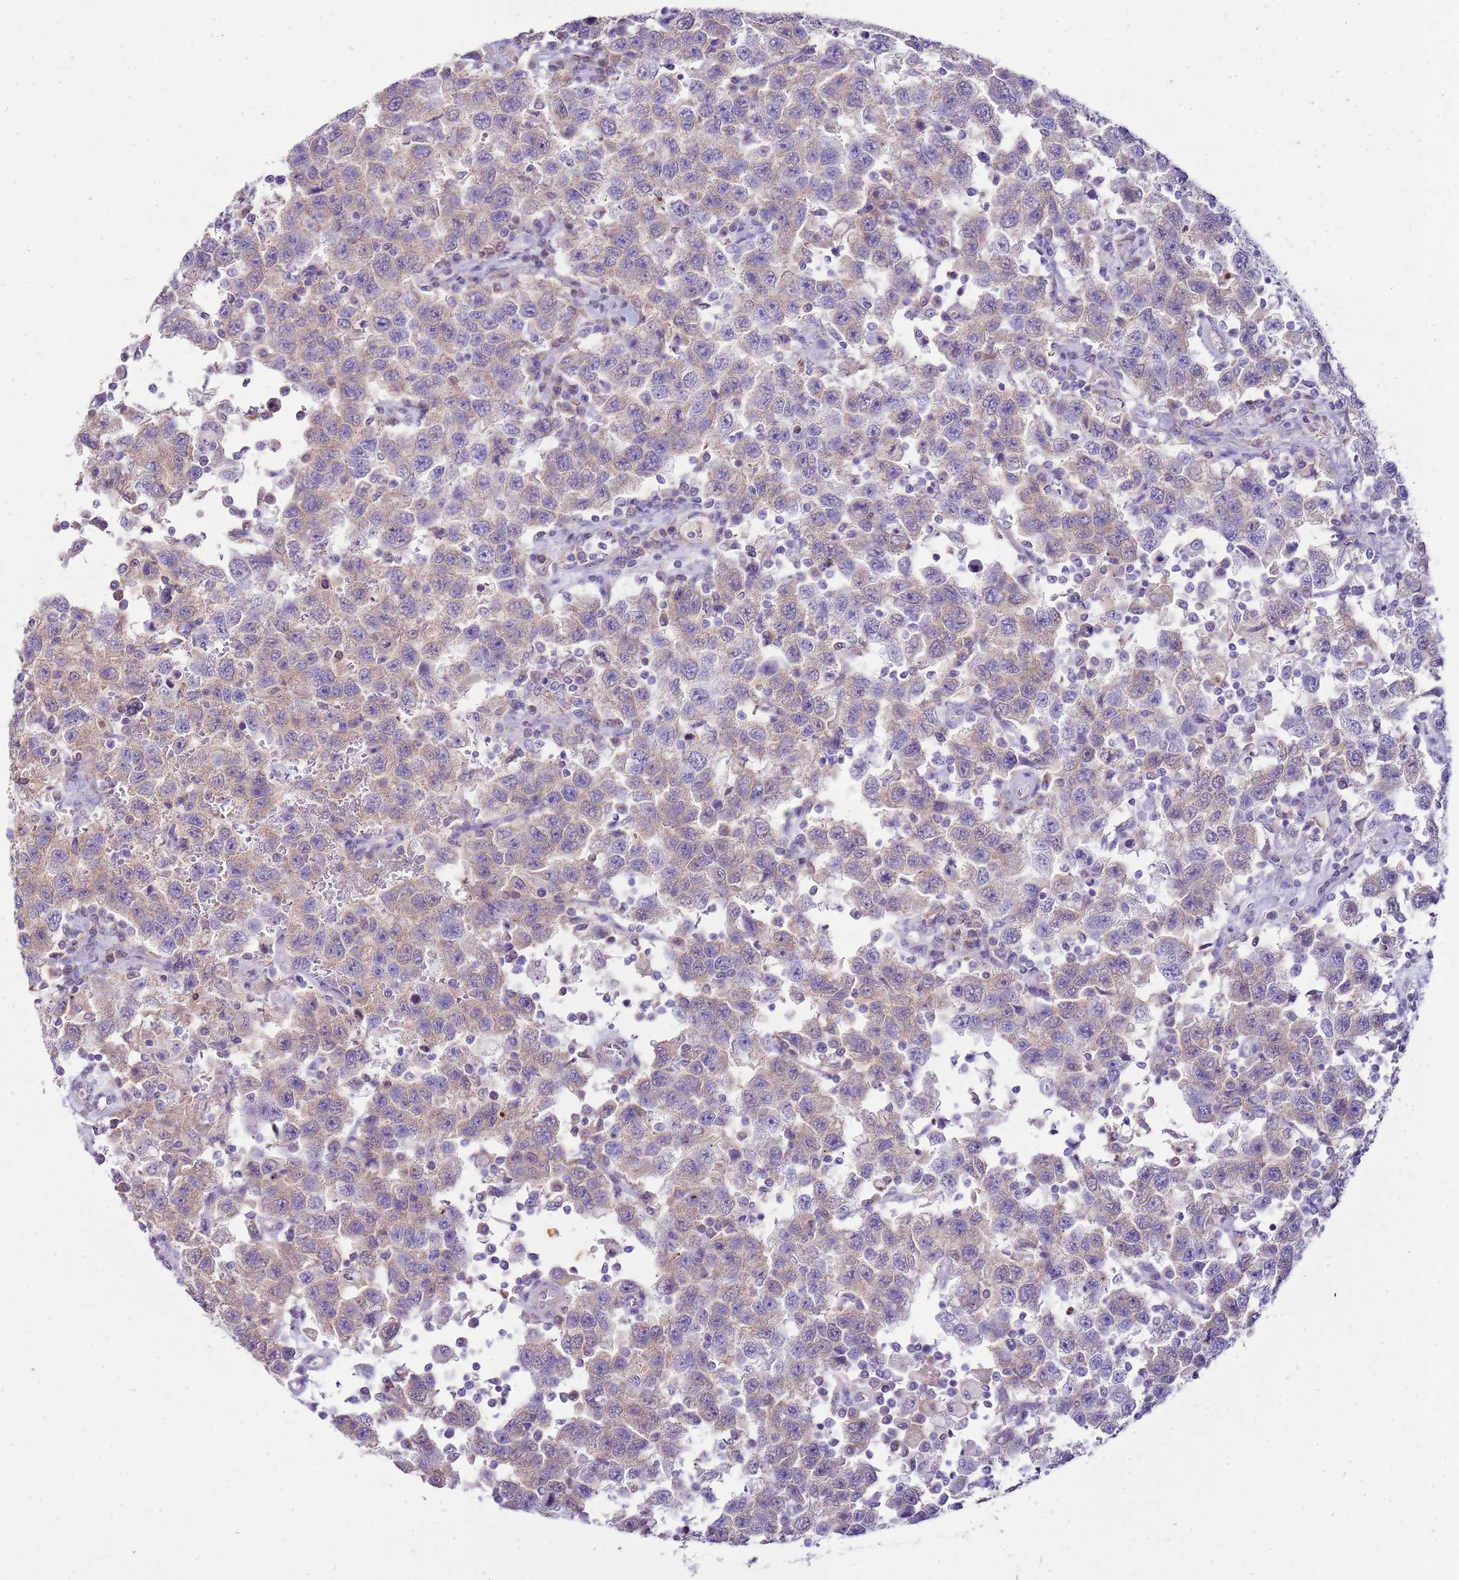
{"staining": {"intensity": "weak", "quantity": "<25%", "location": "cytoplasmic/membranous"}, "tissue": "testis cancer", "cell_type": "Tumor cells", "image_type": "cancer", "snomed": [{"axis": "morphology", "description": "Seminoma, NOS"}, {"axis": "topography", "description": "Testis"}], "caption": "The image reveals no staining of tumor cells in testis seminoma.", "gene": "FABP2", "patient": {"sex": "male", "age": 41}}